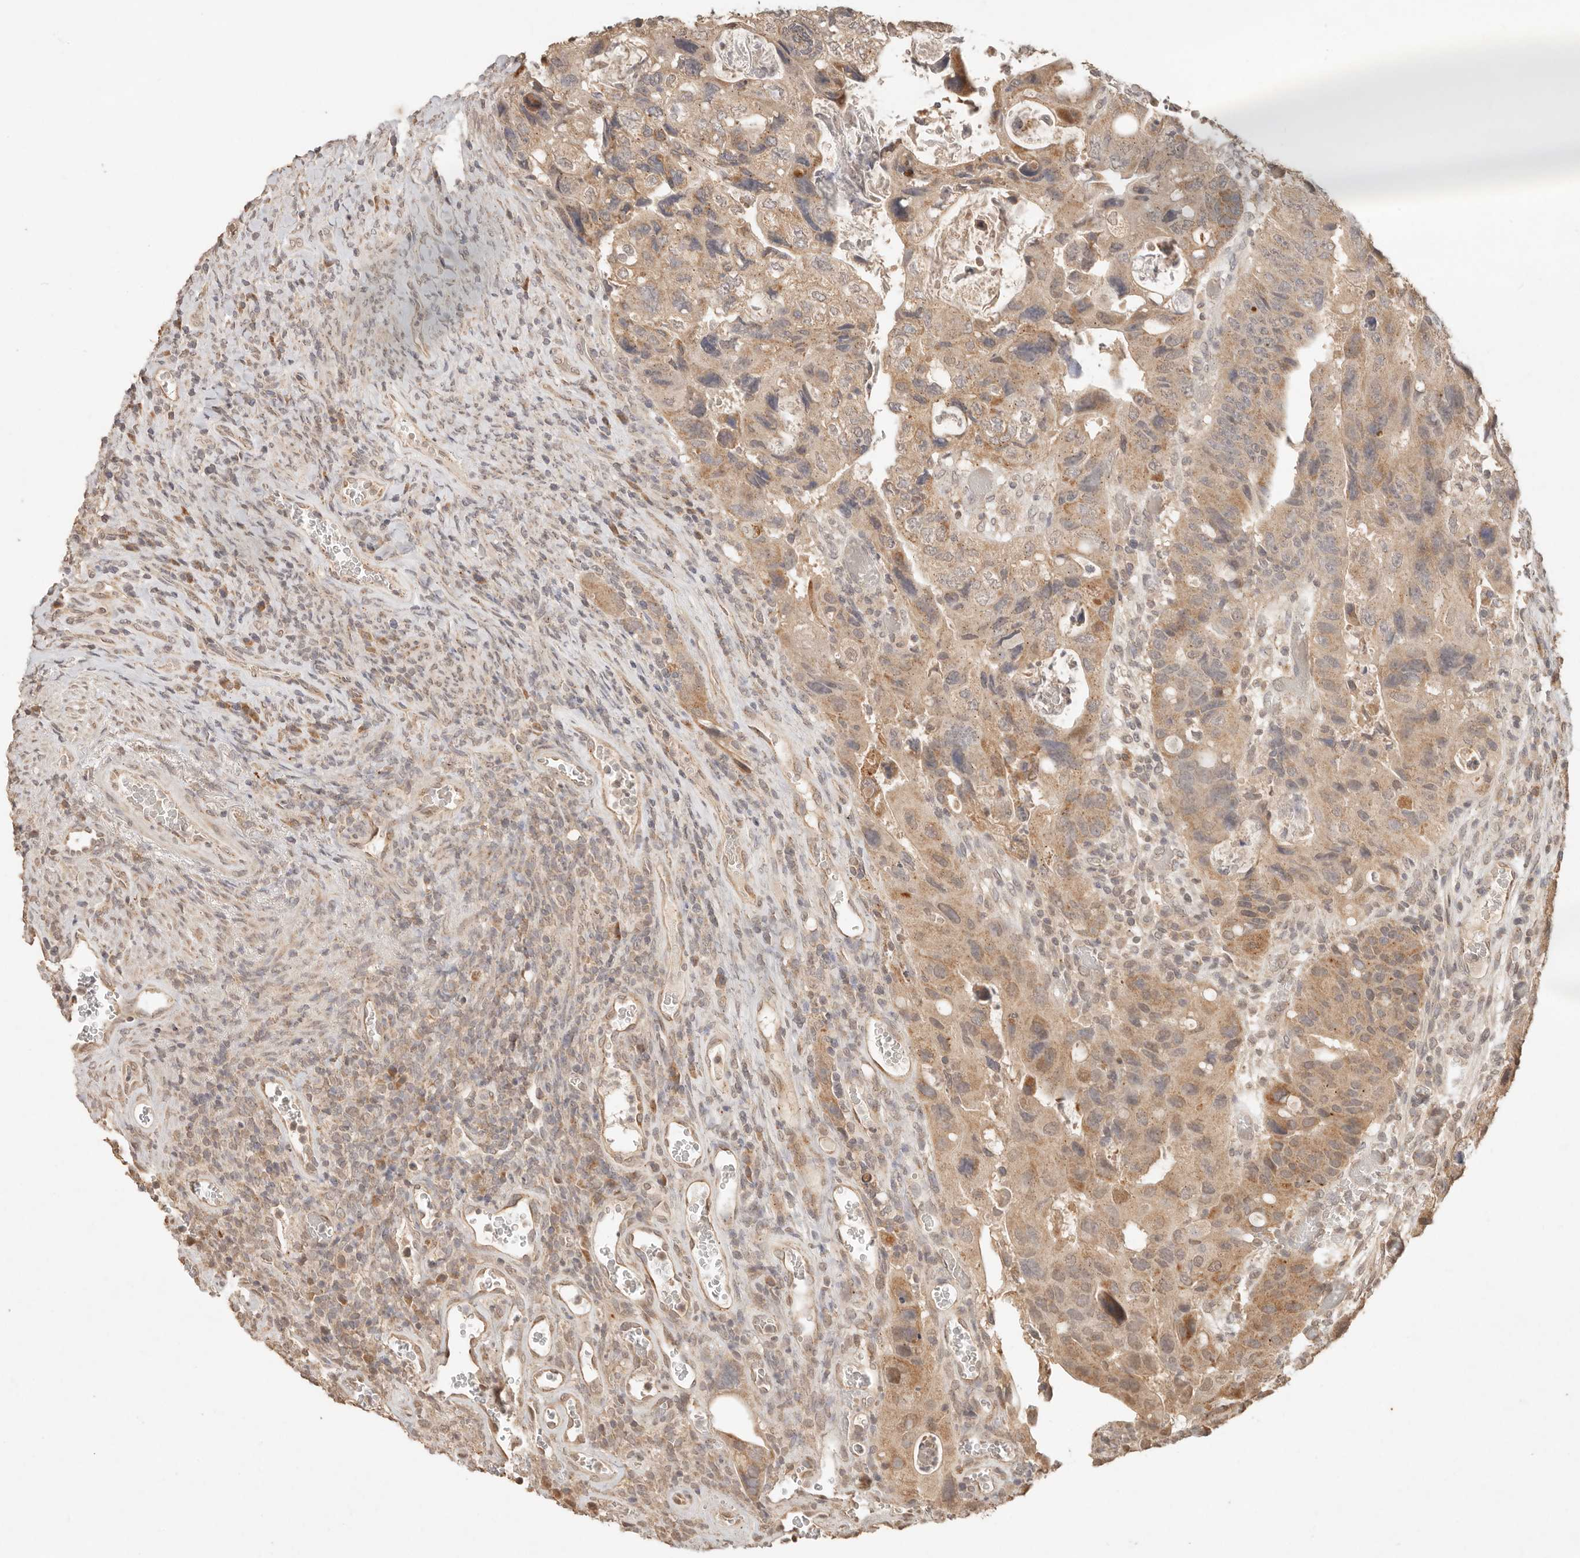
{"staining": {"intensity": "moderate", "quantity": ">75%", "location": "cytoplasmic/membranous"}, "tissue": "colorectal cancer", "cell_type": "Tumor cells", "image_type": "cancer", "snomed": [{"axis": "morphology", "description": "Adenocarcinoma, NOS"}, {"axis": "topography", "description": "Rectum"}], "caption": "IHC image of colorectal cancer (adenocarcinoma) stained for a protein (brown), which displays medium levels of moderate cytoplasmic/membranous staining in approximately >75% of tumor cells.", "gene": "LMO4", "patient": {"sex": "male", "age": 59}}